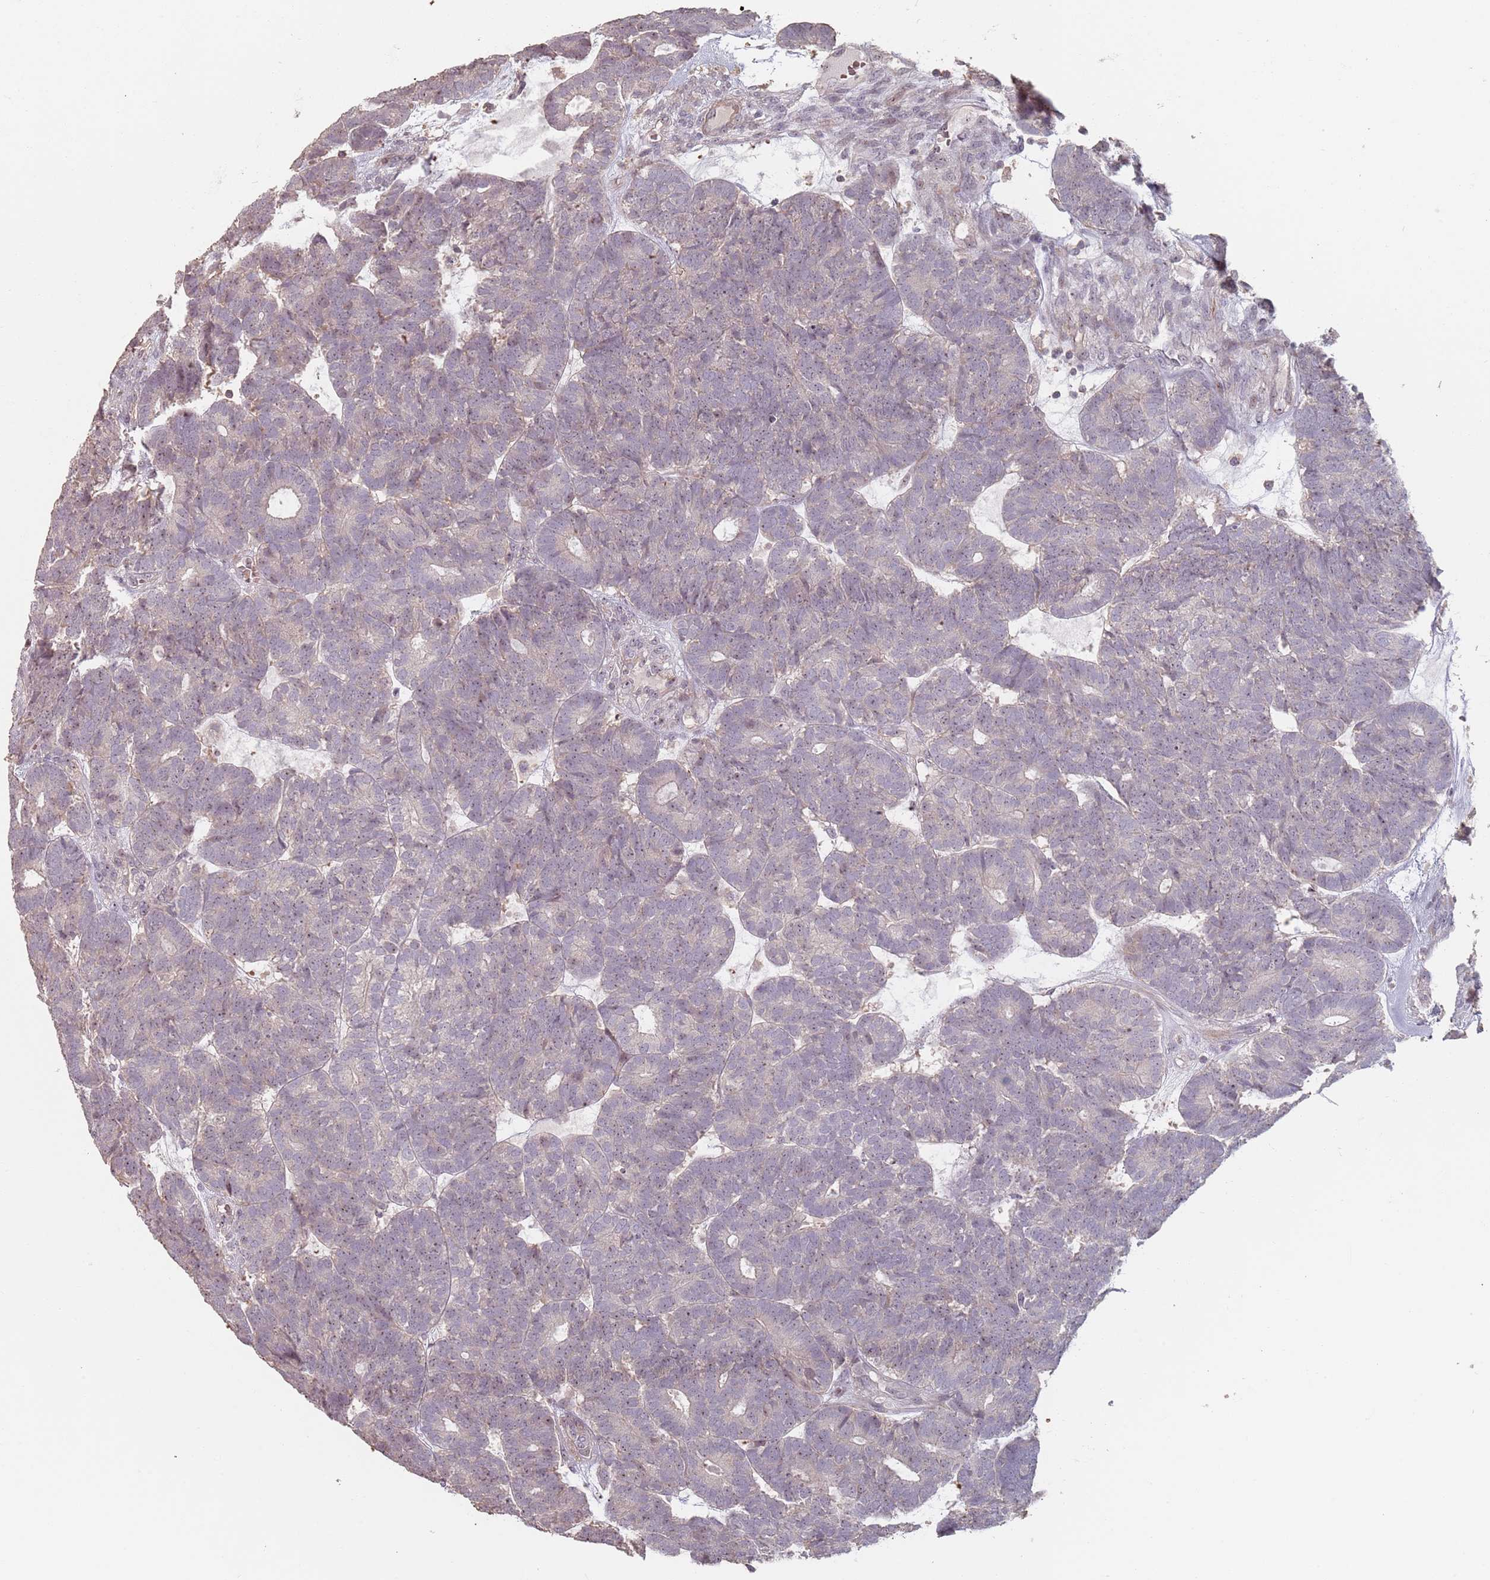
{"staining": {"intensity": "moderate", "quantity": ">75%", "location": "nuclear"}, "tissue": "head and neck cancer", "cell_type": "Tumor cells", "image_type": "cancer", "snomed": [{"axis": "morphology", "description": "Adenocarcinoma, NOS"}, {"axis": "topography", "description": "Head-Neck"}], "caption": "Tumor cells exhibit medium levels of moderate nuclear staining in about >75% of cells in head and neck adenocarcinoma. The staining is performed using DAB brown chromogen to label protein expression. The nuclei are counter-stained blue using hematoxylin.", "gene": "ADTRP", "patient": {"sex": "female", "age": 81}}